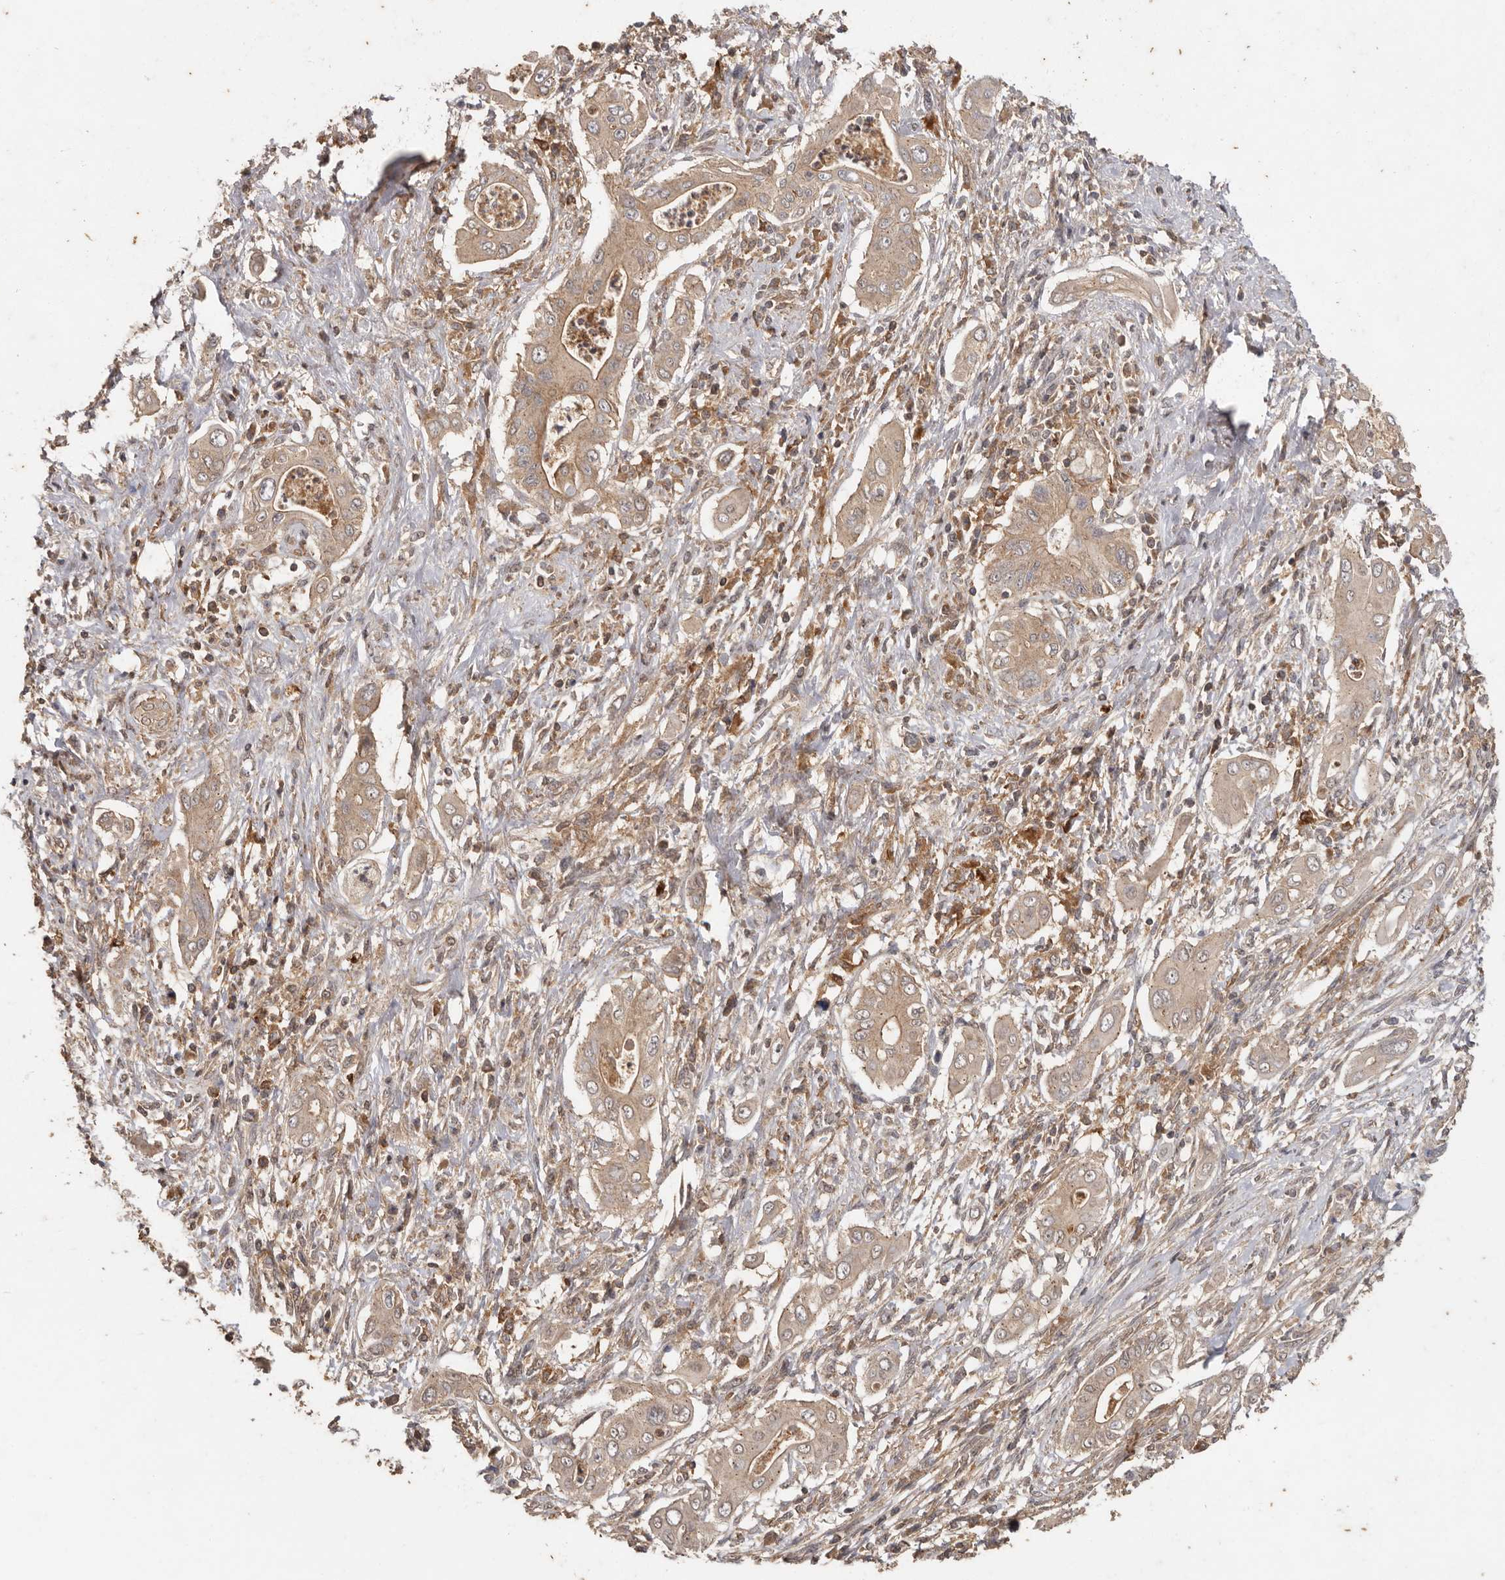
{"staining": {"intensity": "moderate", "quantity": ">75%", "location": "cytoplasmic/membranous"}, "tissue": "pancreatic cancer", "cell_type": "Tumor cells", "image_type": "cancer", "snomed": [{"axis": "morphology", "description": "Adenocarcinoma, NOS"}, {"axis": "topography", "description": "Pancreas"}], "caption": "Immunohistochemical staining of pancreatic cancer reveals medium levels of moderate cytoplasmic/membranous protein positivity in about >75% of tumor cells.", "gene": "RWDD1", "patient": {"sex": "male", "age": 58}}